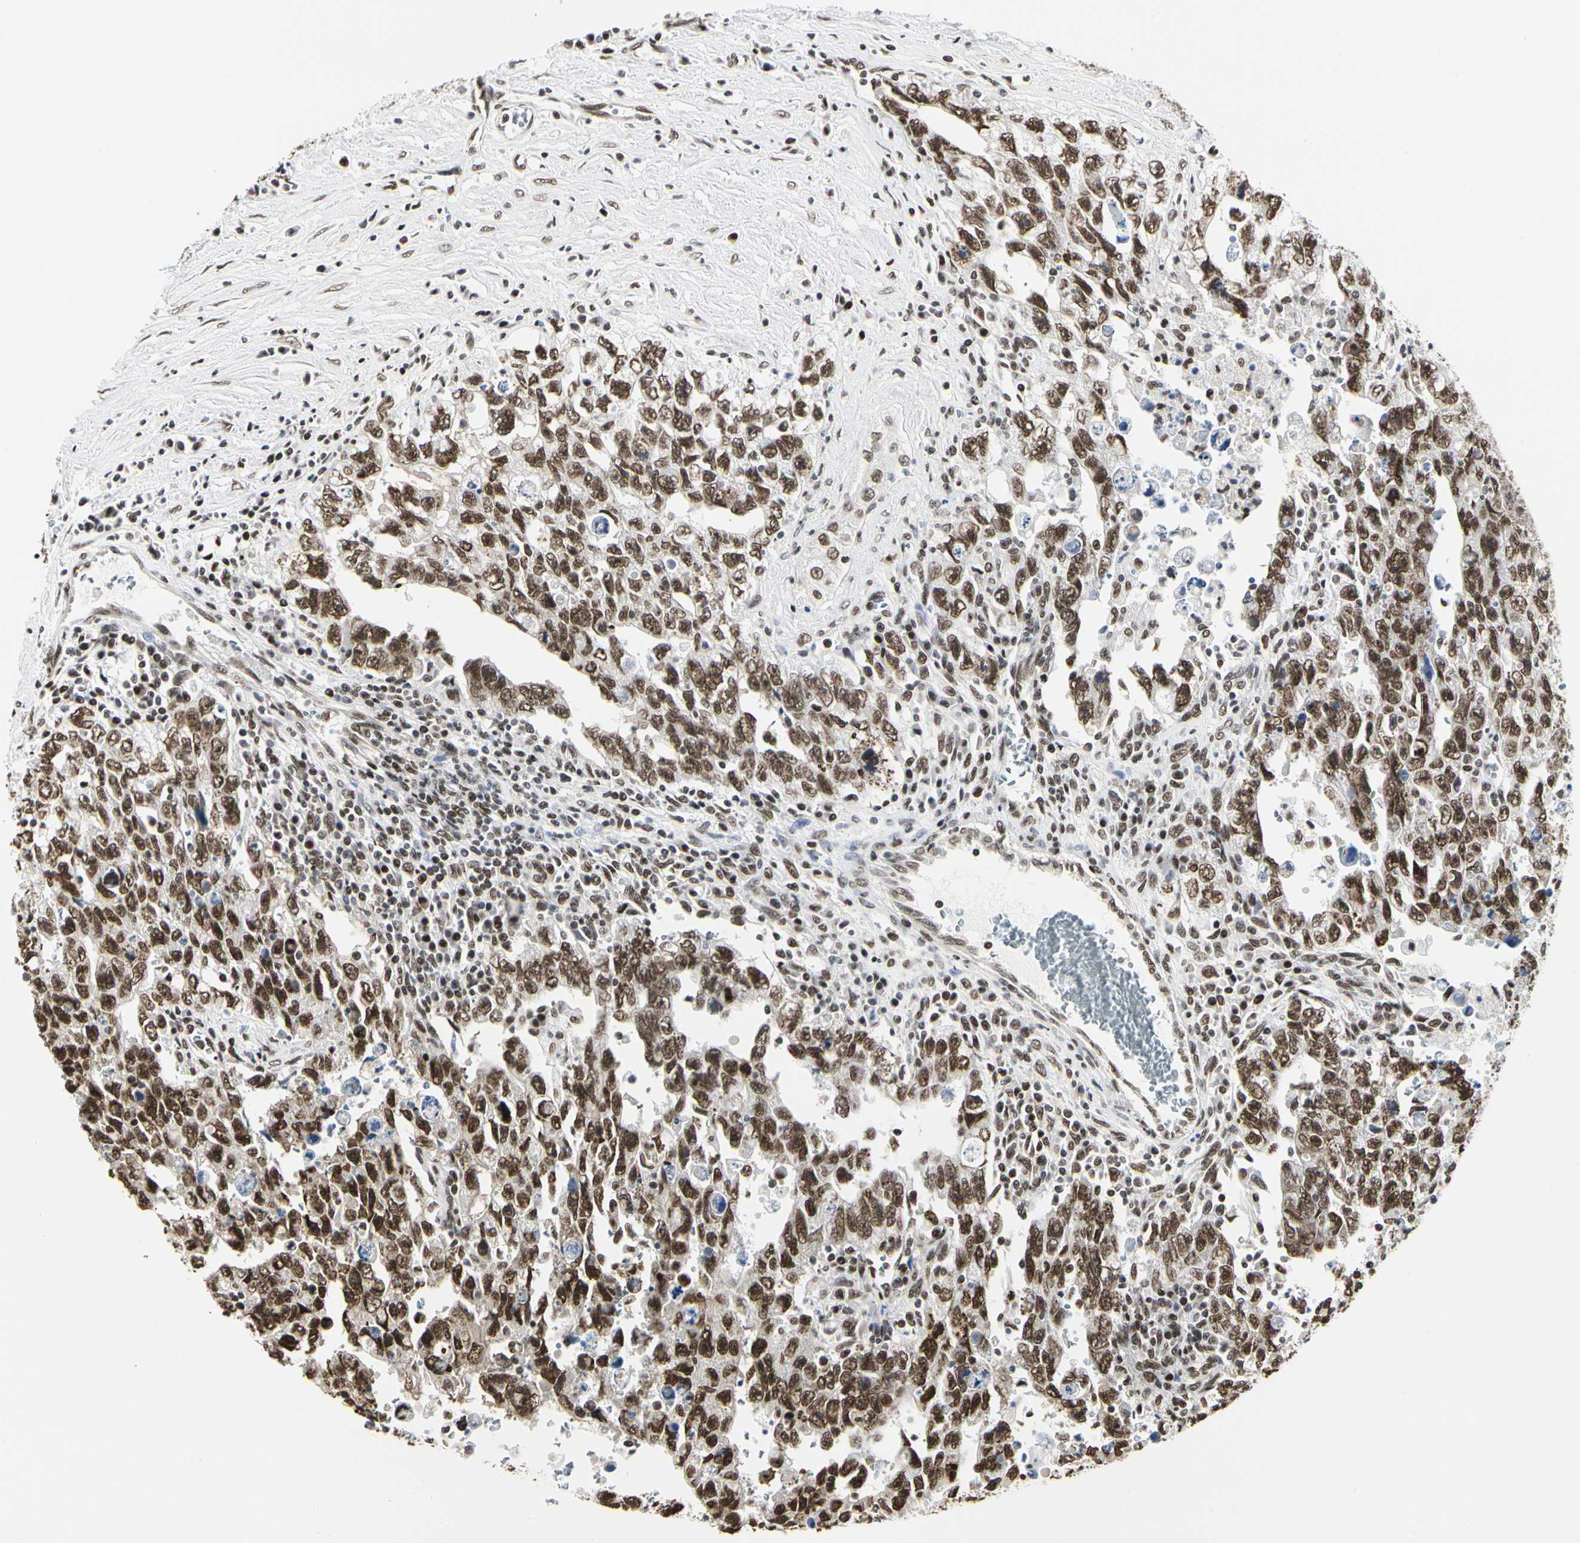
{"staining": {"intensity": "moderate", "quantity": ">75%", "location": "nuclear"}, "tissue": "testis cancer", "cell_type": "Tumor cells", "image_type": "cancer", "snomed": [{"axis": "morphology", "description": "Carcinoma, Embryonal, NOS"}, {"axis": "topography", "description": "Testis"}], "caption": "Immunohistochemistry (IHC) histopathology image of neoplastic tissue: human testis embryonal carcinoma stained using immunohistochemistry exhibits medium levels of moderate protein expression localized specifically in the nuclear of tumor cells, appearing as a nuclear brown color.", "gene": "PRMT3", "patient": {"sex": "male", "age": 28}}